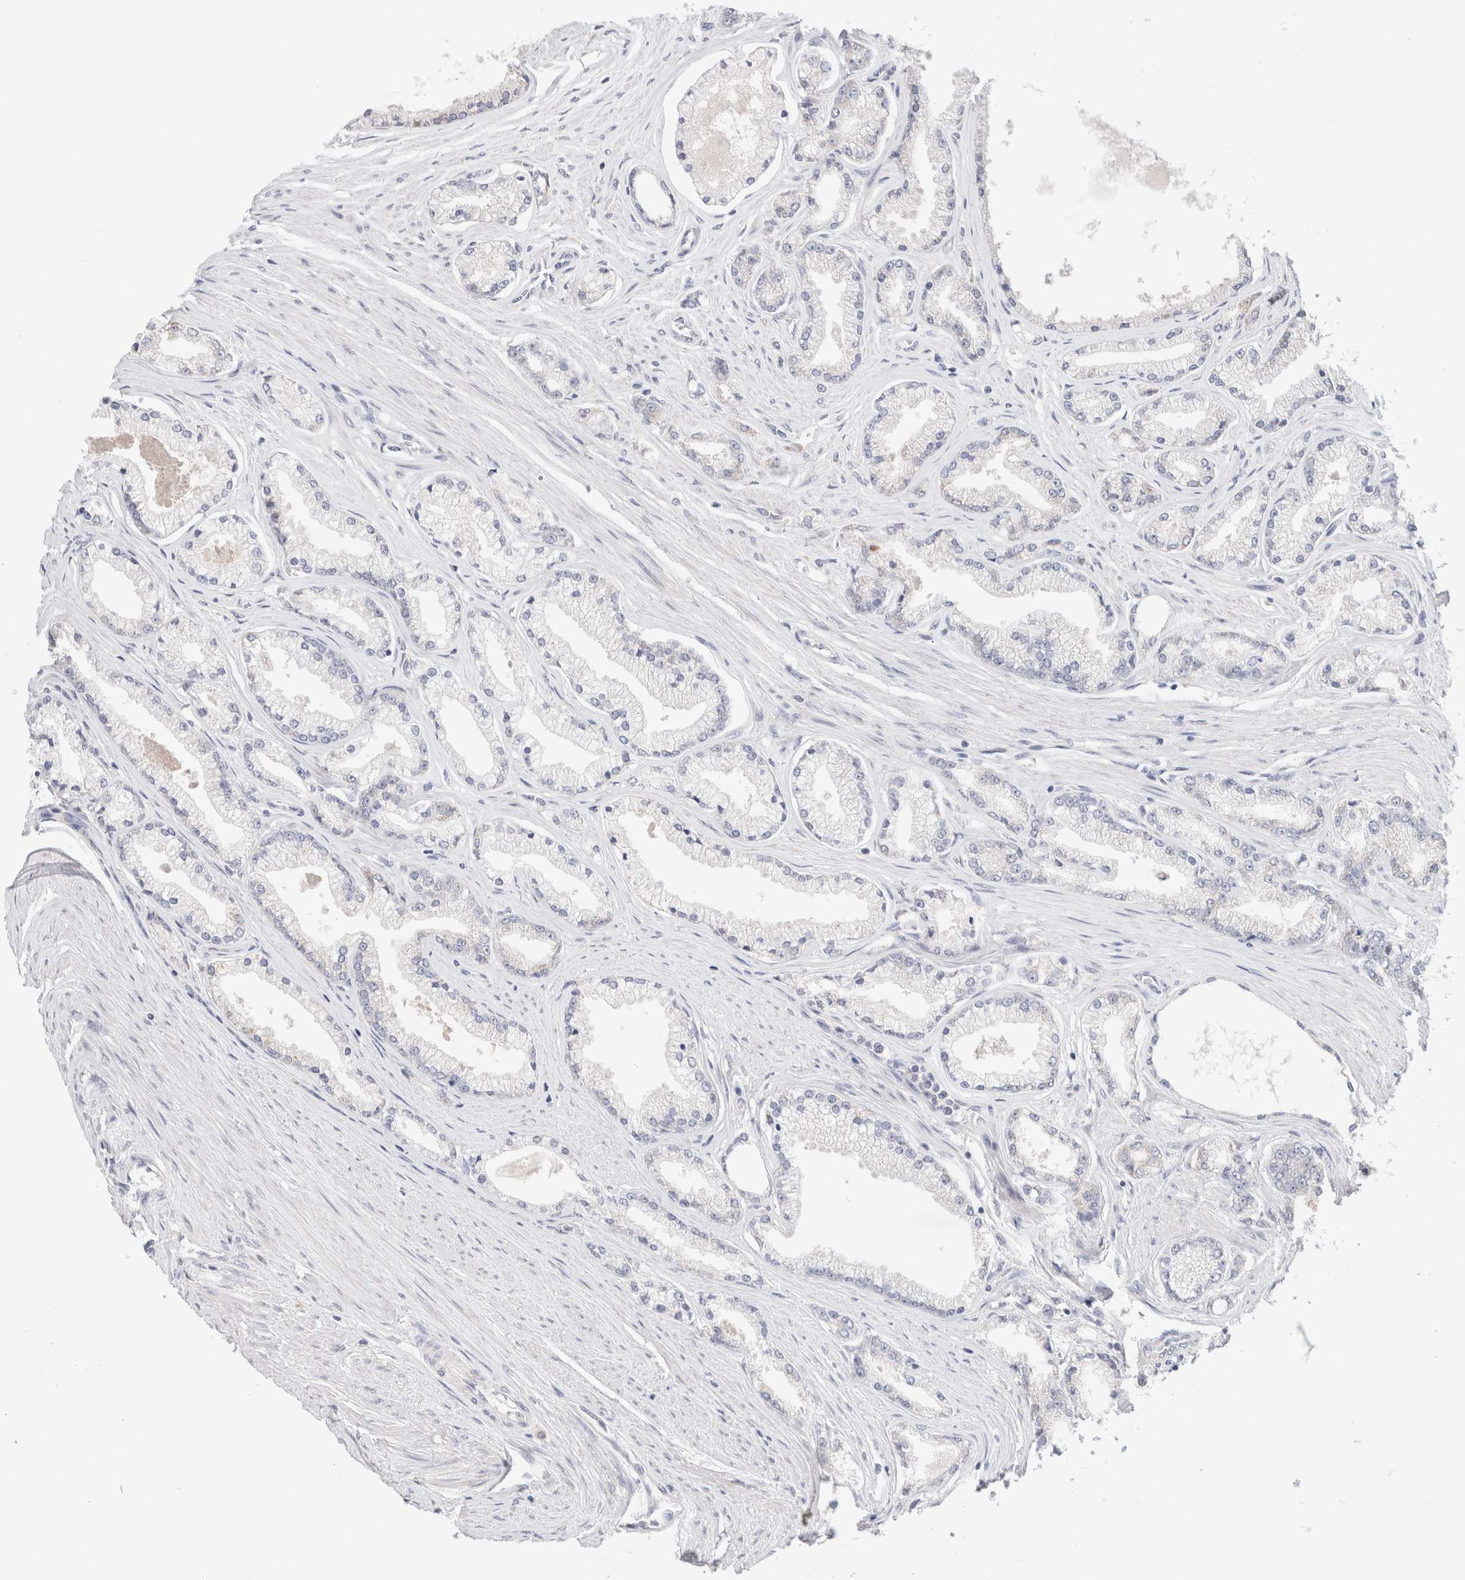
{"staining": {"intensity": "negative", "quantity": "none", "location": "none"}, "tissue": "prostate cancer", "cell_type": "Tumor cells", "image_type": "cancer", "snomed": [{"axis": "morphology", "description": "Adenocarcinoma, High grade"}, {"axis": "topography", "description": "Prostate"}], "caption": "Tumor cells show no significant protein expression in prostate high-grade adenocarcinoma. (DAB IHC with hematoxylin counter stain).", "gene": "SPATA20", "patient": {"sex": "male", "age": 71}}